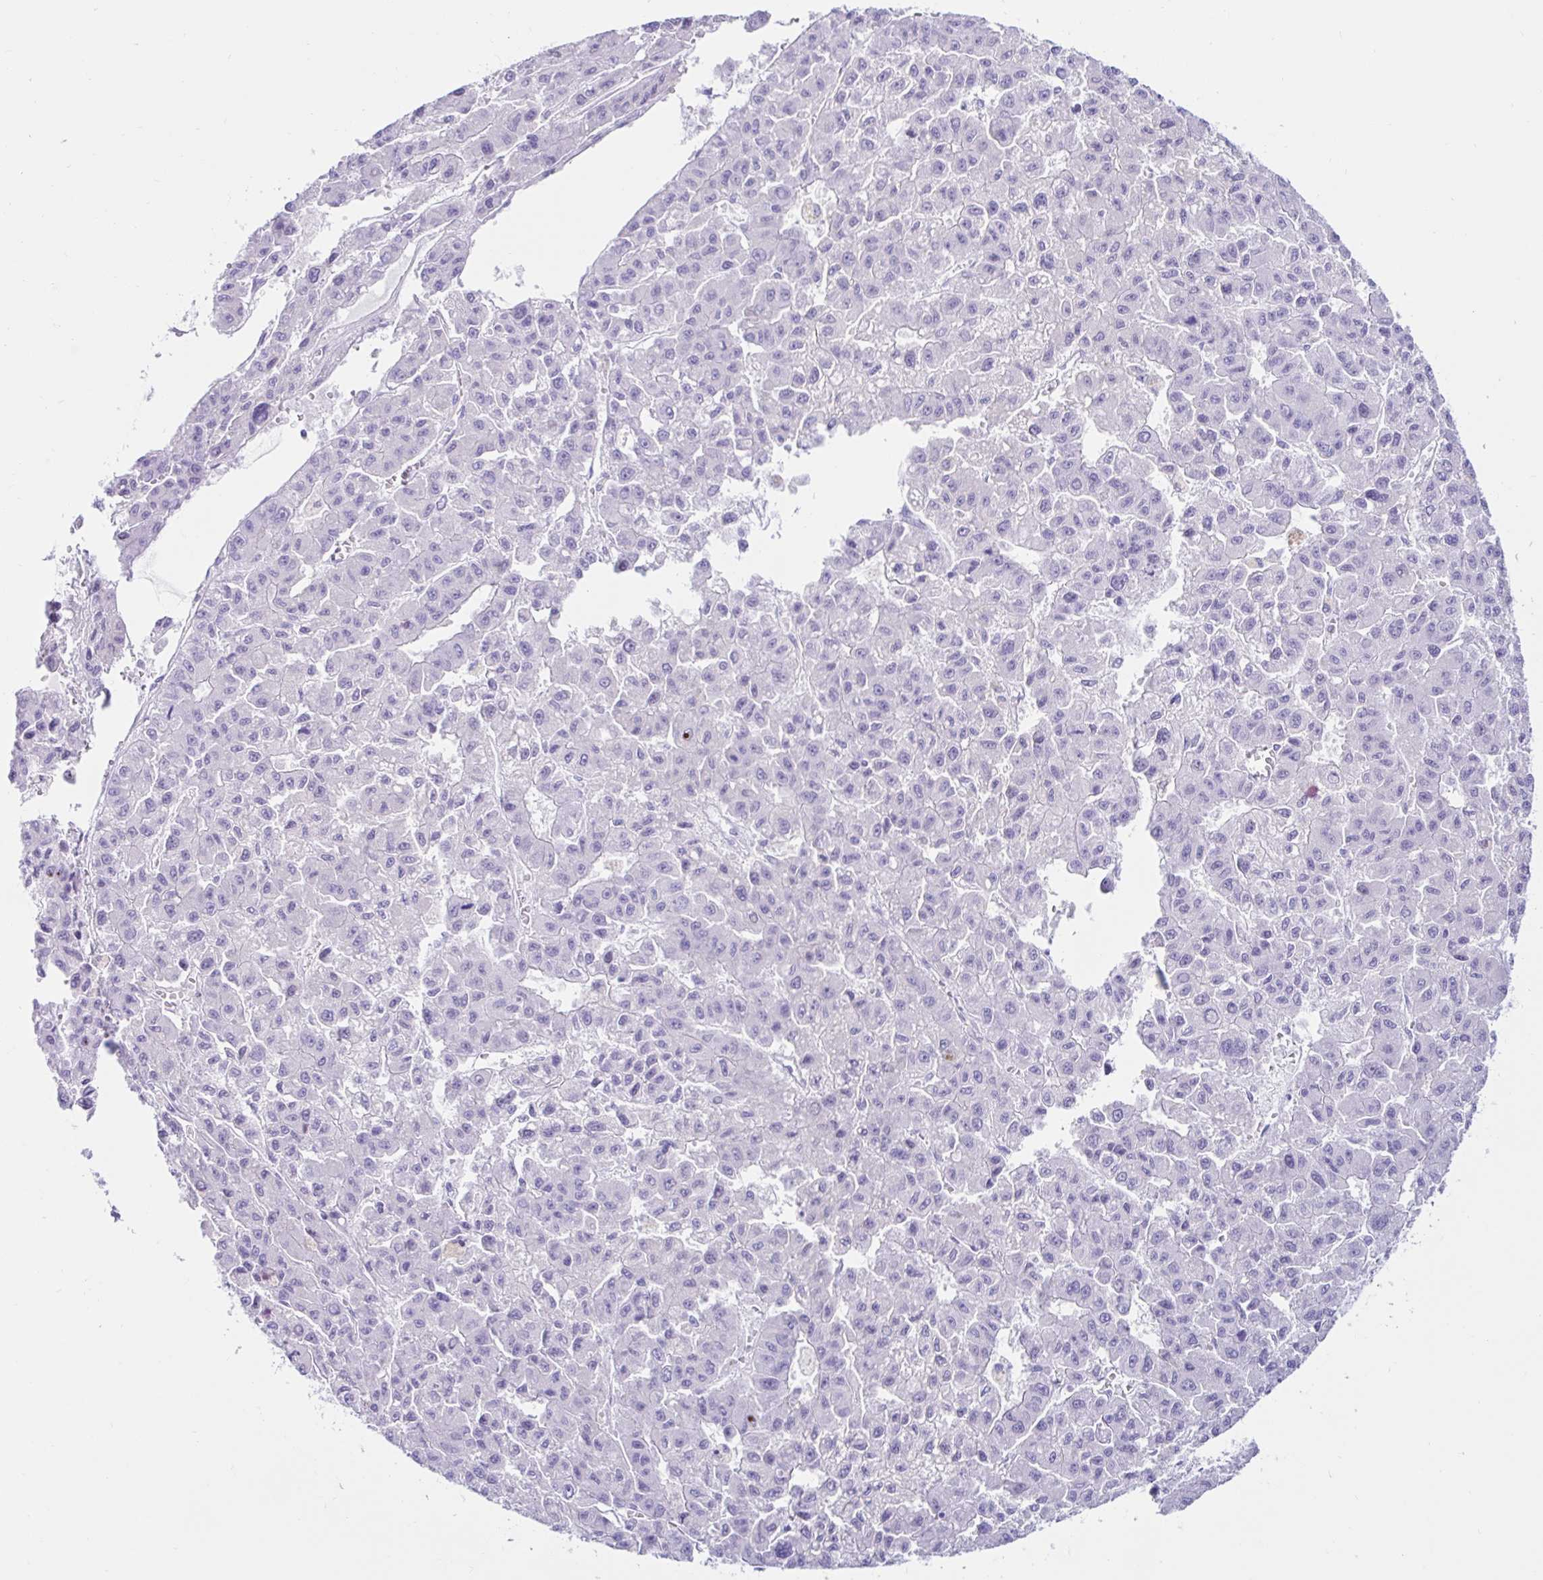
{"staining": {"intensity": "negative", "quantity": "none", "location": "none"}, "tissue": "liver cancer", "cell_type": "Tumor cells", "image_type": "cancer", "snomed": [{"axis": "morphology", "description": "Carcinoma, Hepatocellular, NOS"}, {"axis": "topography", "description": "Liver"}], "caption": "Liver cancer (hepatocellular carcinoma) was stained to show a protein in brown. There is no significant staining in tumor cells.", "gene": "BEST1", "patient": {"sex": "male", "age": 70}}